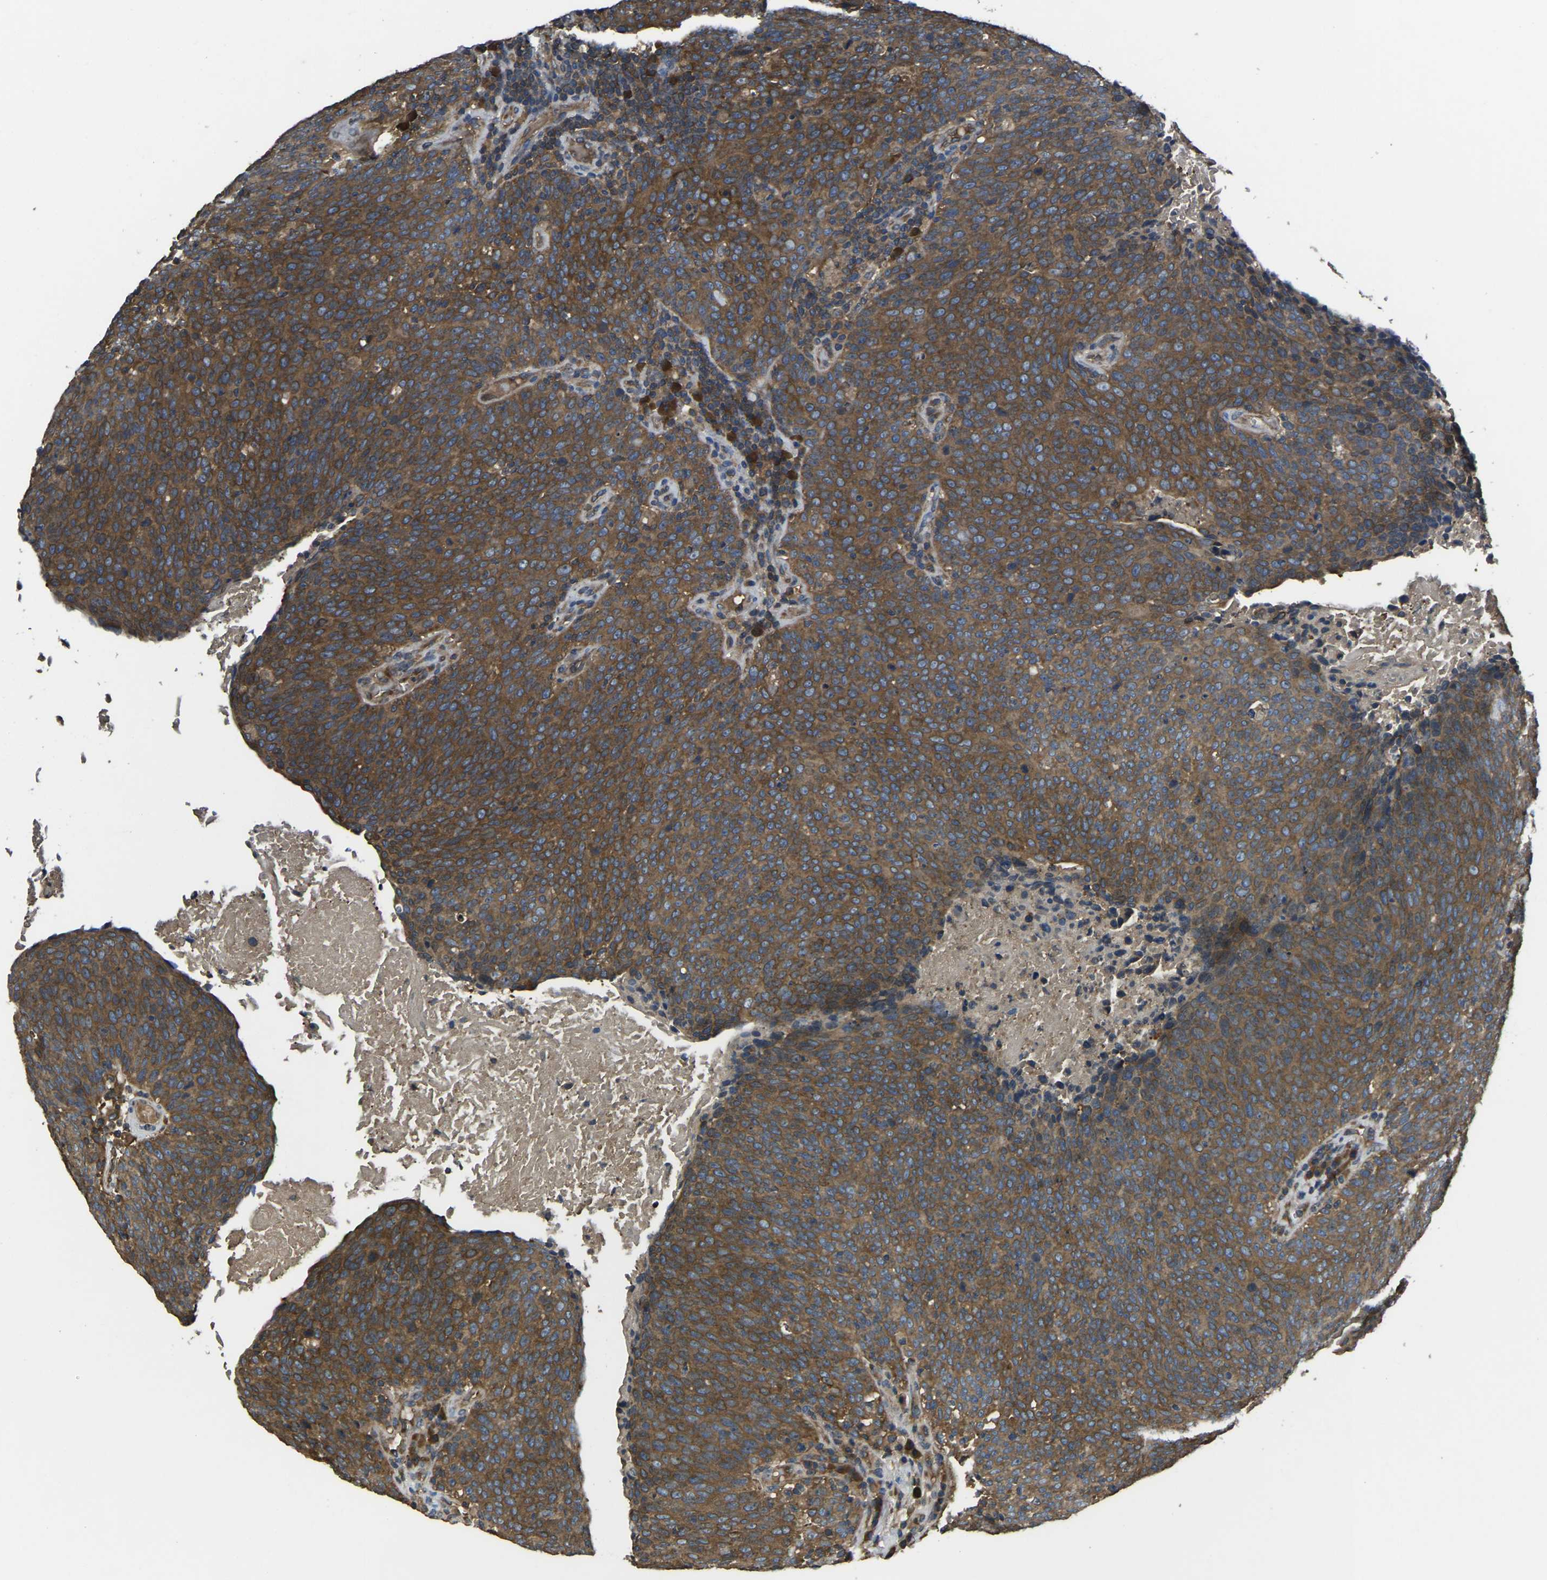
{"staining": {"intensity": "strong", "quantity": ">75%", "location": "cytoplasmic/membranous"}, "tissue": "head and neck cancer", "cell_type": "Tumor cells", "image_type": "cancer", "snomed": [{"axis": "morphology", "description": "Squamous cell carcinoma, NOS"}, {"axis": "morphology", "description": "Squamous cell carcinoma, metastatic, NOS"}, {"axis": "topography", "description": "Lymph node"}, {"axis": "topography", "description": "Head-Neck"}], "caption": "Immunohistochemical staining of human head and neck cancer (squamous cell carcinoma) displays strong cytoplasmic/membranous protein staining in about >75% of tumor cells. (Brightfield microscopy of DAB IHC at high magnification).", "gene": "AIMP1", "patient": {"sex": "male", "age": 62}}